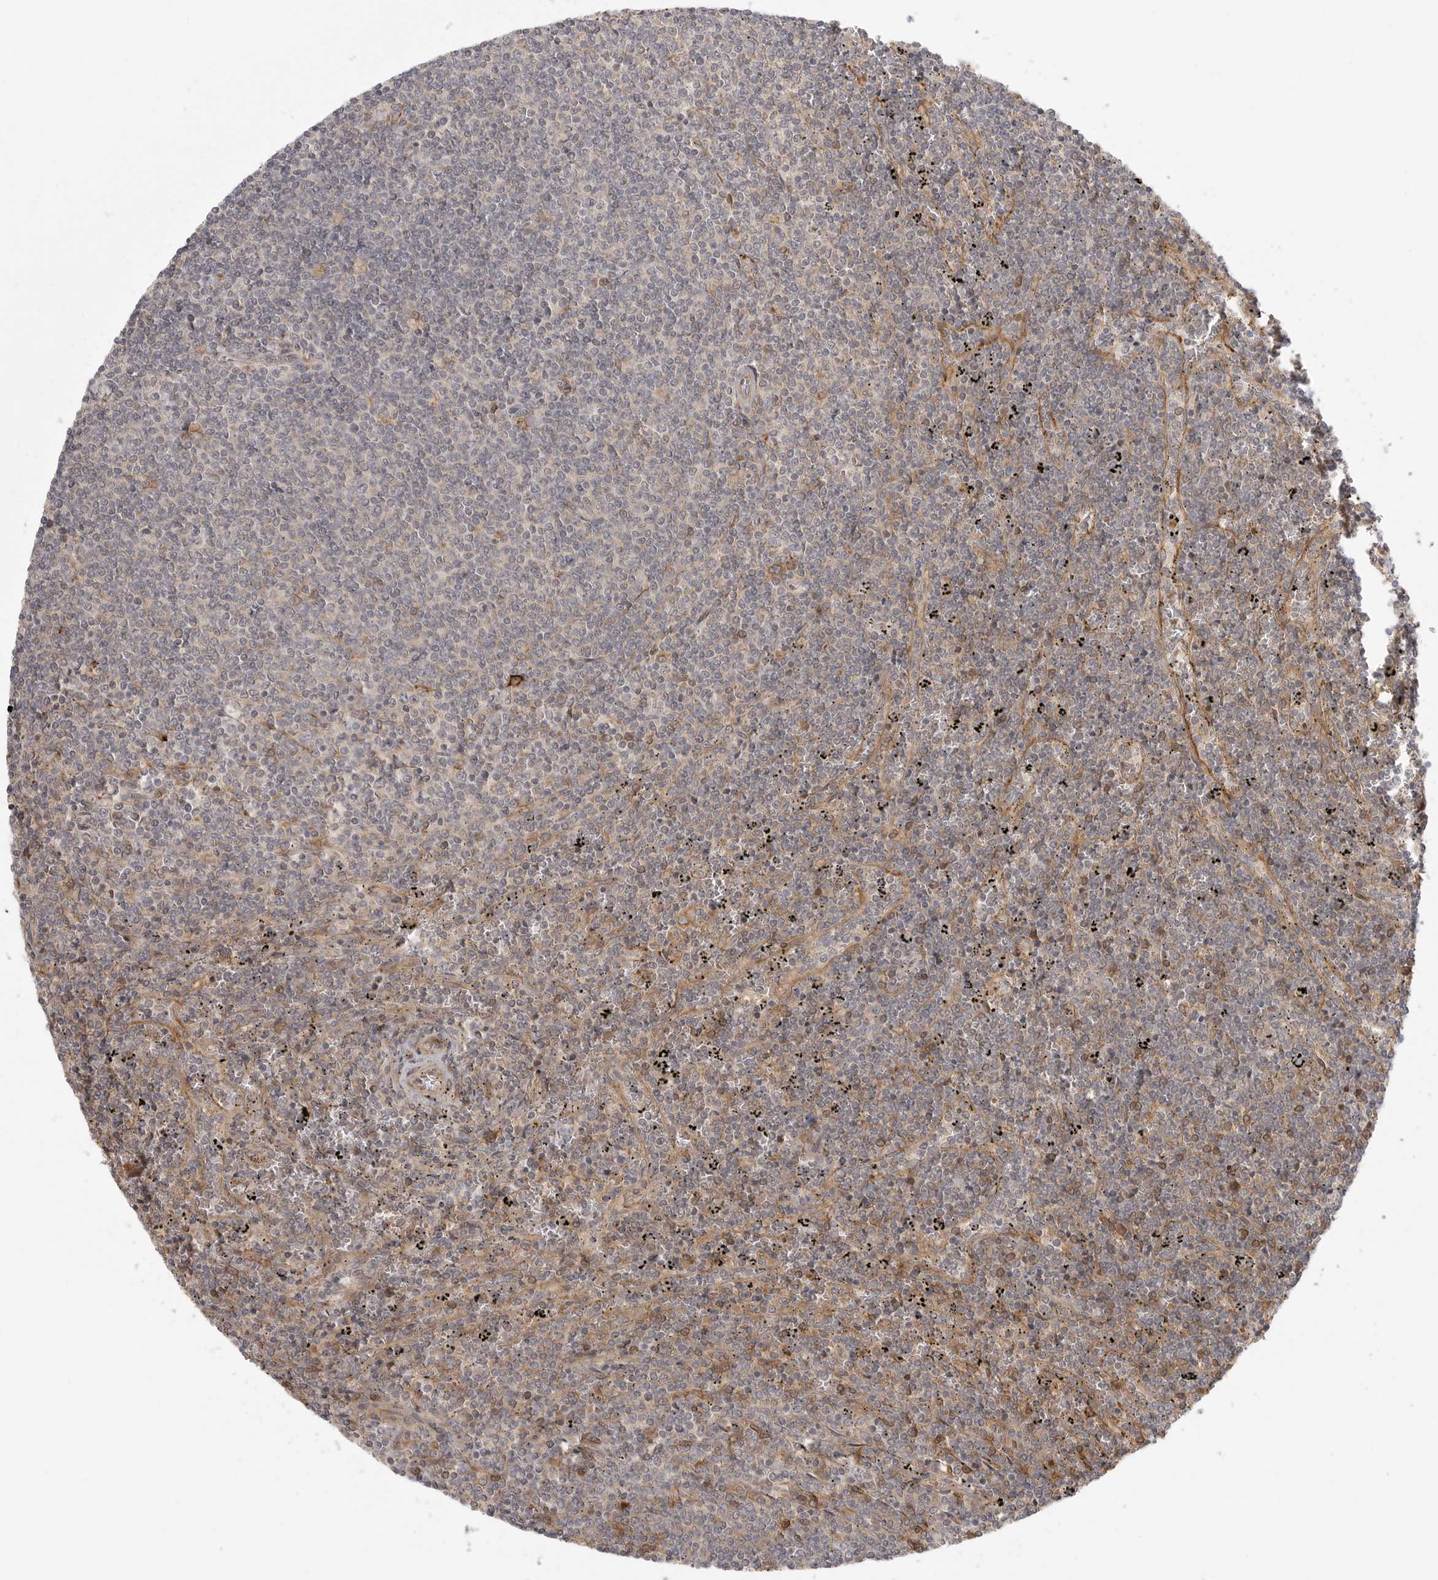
{"staining": {"intensity": "negative", "quantity": "none", "location": "none"}, "tissue": "lymphoma", "cell_type": "Tumor cells", "image_type": "cancer", "snomed": [{"axis": "morphology", "description": "Malignant lymphoma, non-Hodgkin's type, Low grade"}, {"axis": "topography", "description": "Spleen"}], "caption": "Malignant lymphoma, non-Hodgkin's type (low-grade) was stained to show a protein in brown. There is no significant positivity in tumor cells.", "gene": "CCPG1", "patient": {"sex": "female", "age": 50}}